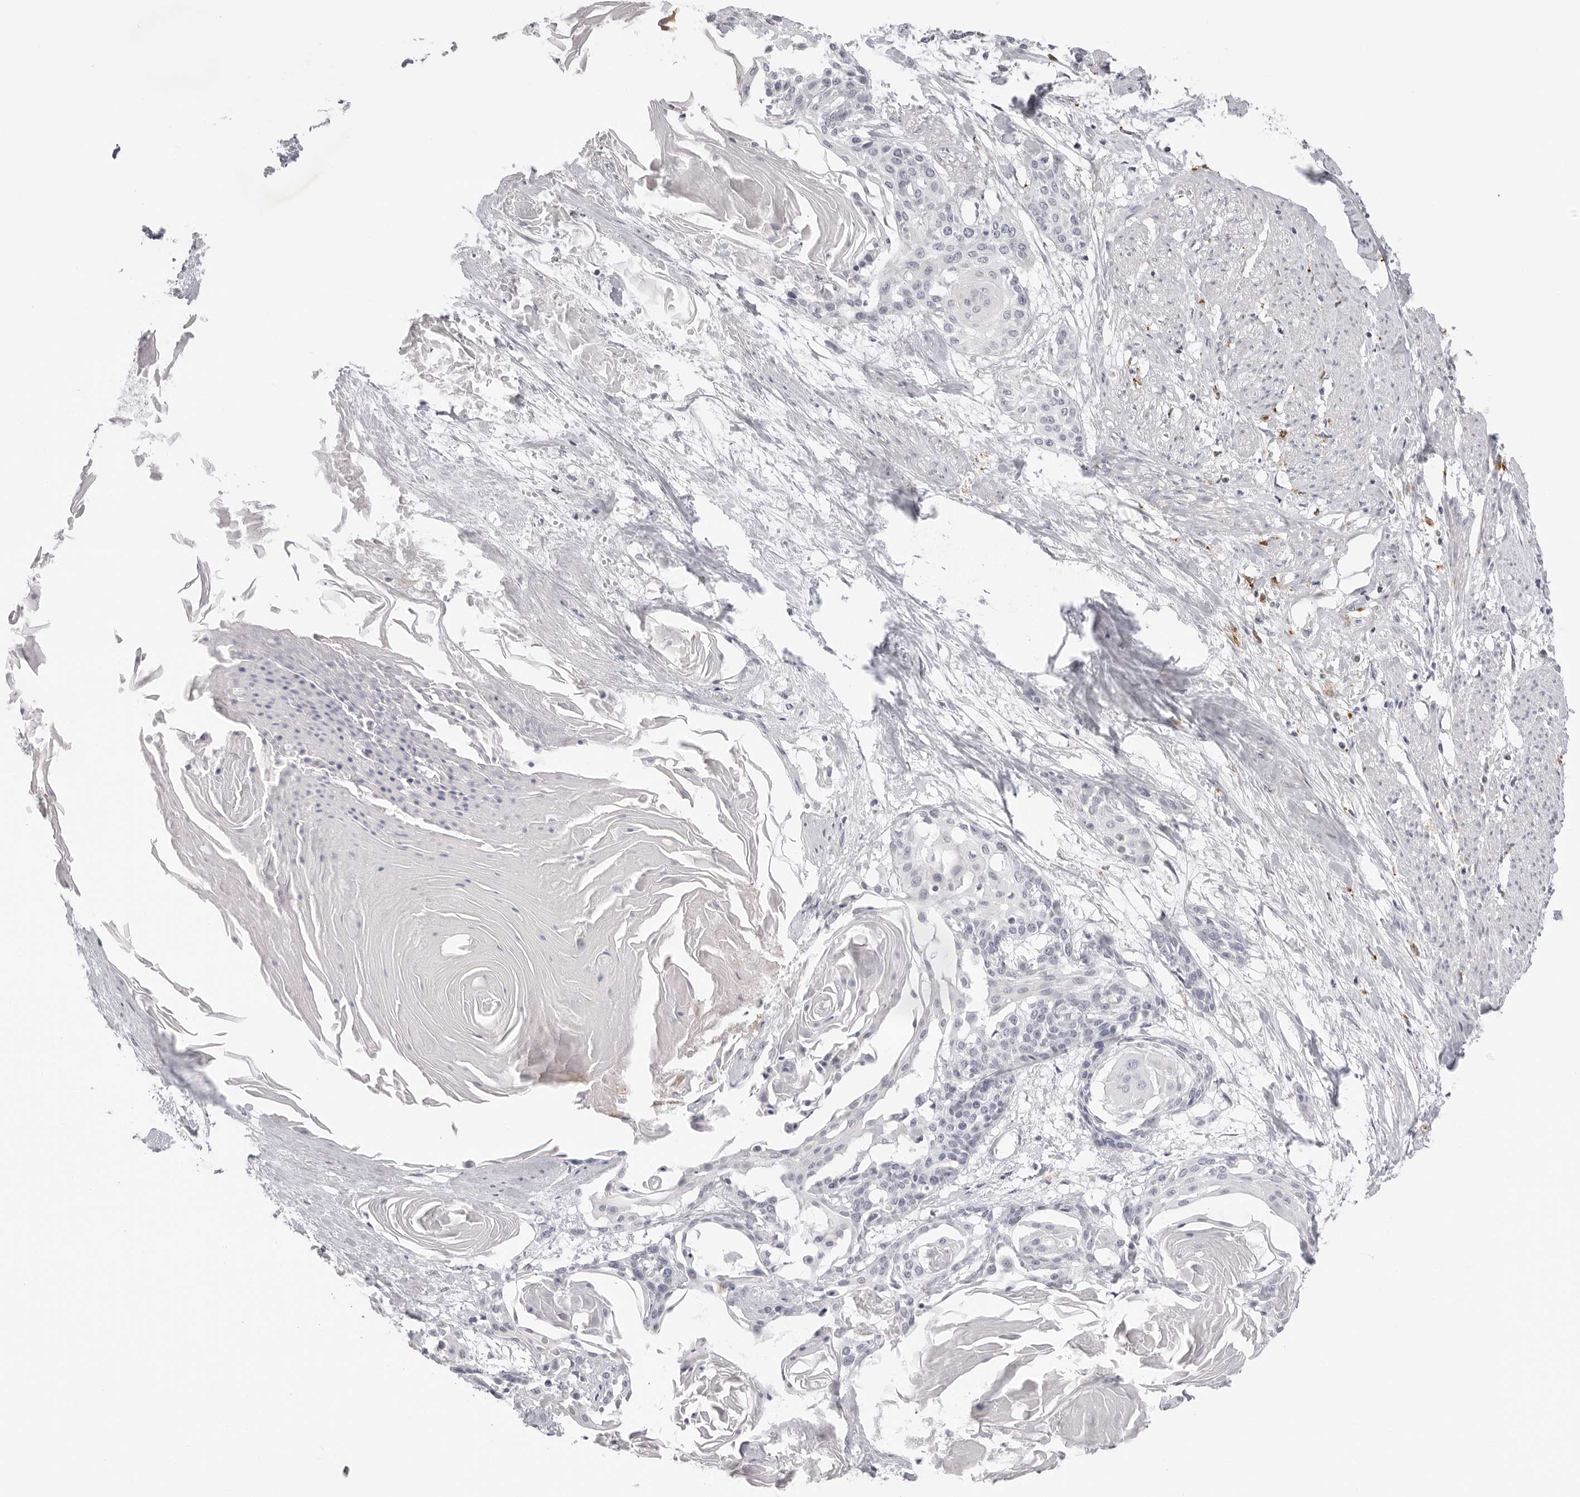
{"staining": {"intensity": "negative", "quantity": "none", "location": "none"}, "tissue": "cervical cancer", "cell_type": "Tumor cells", "image_type": "cancer", "snomed": [{"axis": "morphology", "description": "Squamous cell carcinoma, NOS"}, {"axis": "topography", "description": "Cervix"}], "caption": "Immunohistochemistry image of cervical cancer stained for a protein (brown), which demonstrates no positivity in tumor cells.", "gene": "STRADB", "patient": {"sex": "female", "age": 57}}